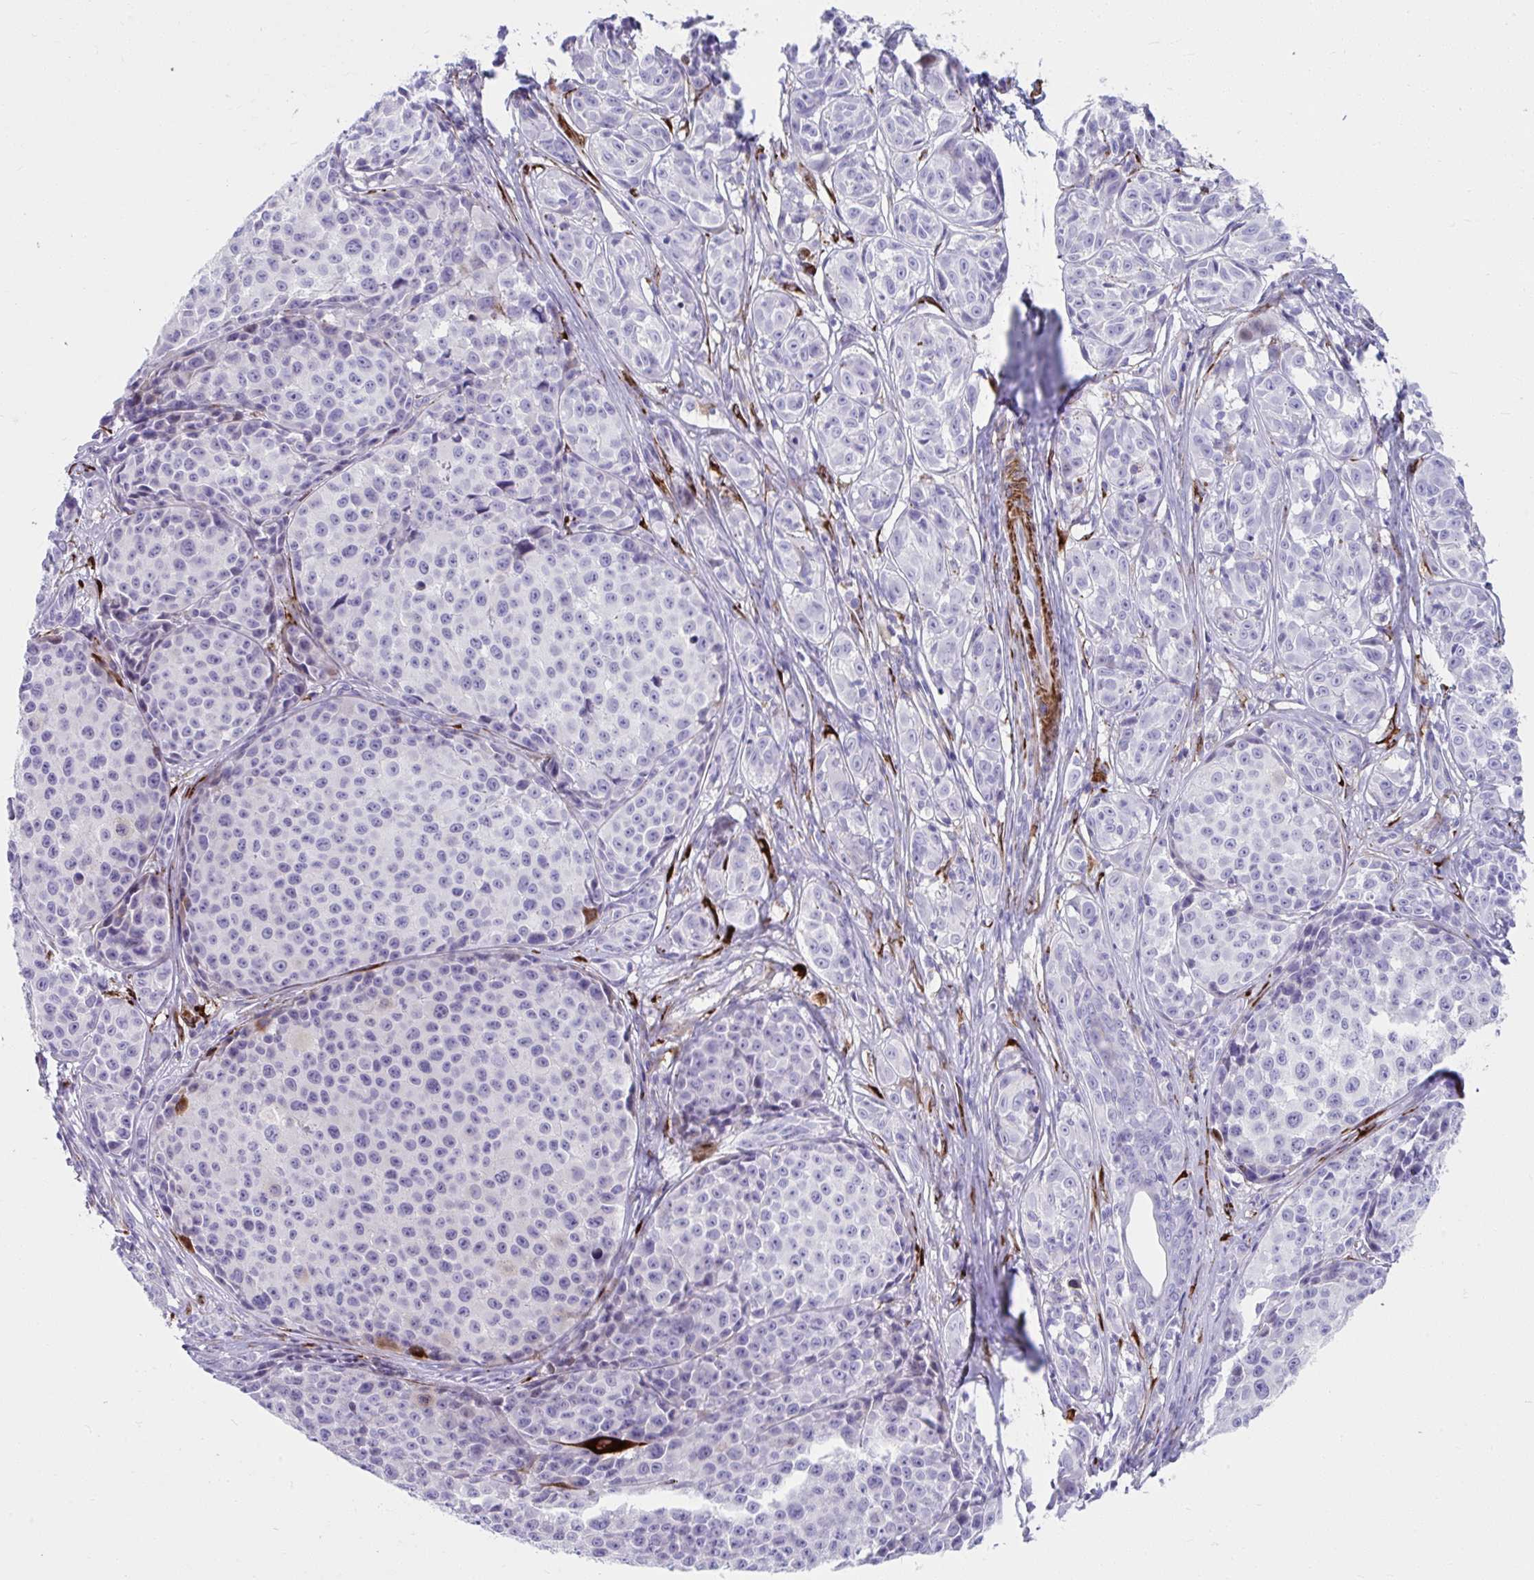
{"staining": {"intensity": "negative", "quantity": "none", "location": "none"}, "tissue": "melanoma", "cell_type": "Tumor cells", "image_type": "cancer", "snomed": [{"axis": "morphology", "description": "Malignant melanoma, NOS"}, {"axis": "topography", "description": "Skin"}], "caption": "The immunohistochemistry histopathology image has no significant staining in tumor cells of melanoma tissue. Nuclei are stained in blue.", "gene": "GRXCR2", "patient": {"sex": "female", "age": 35}}